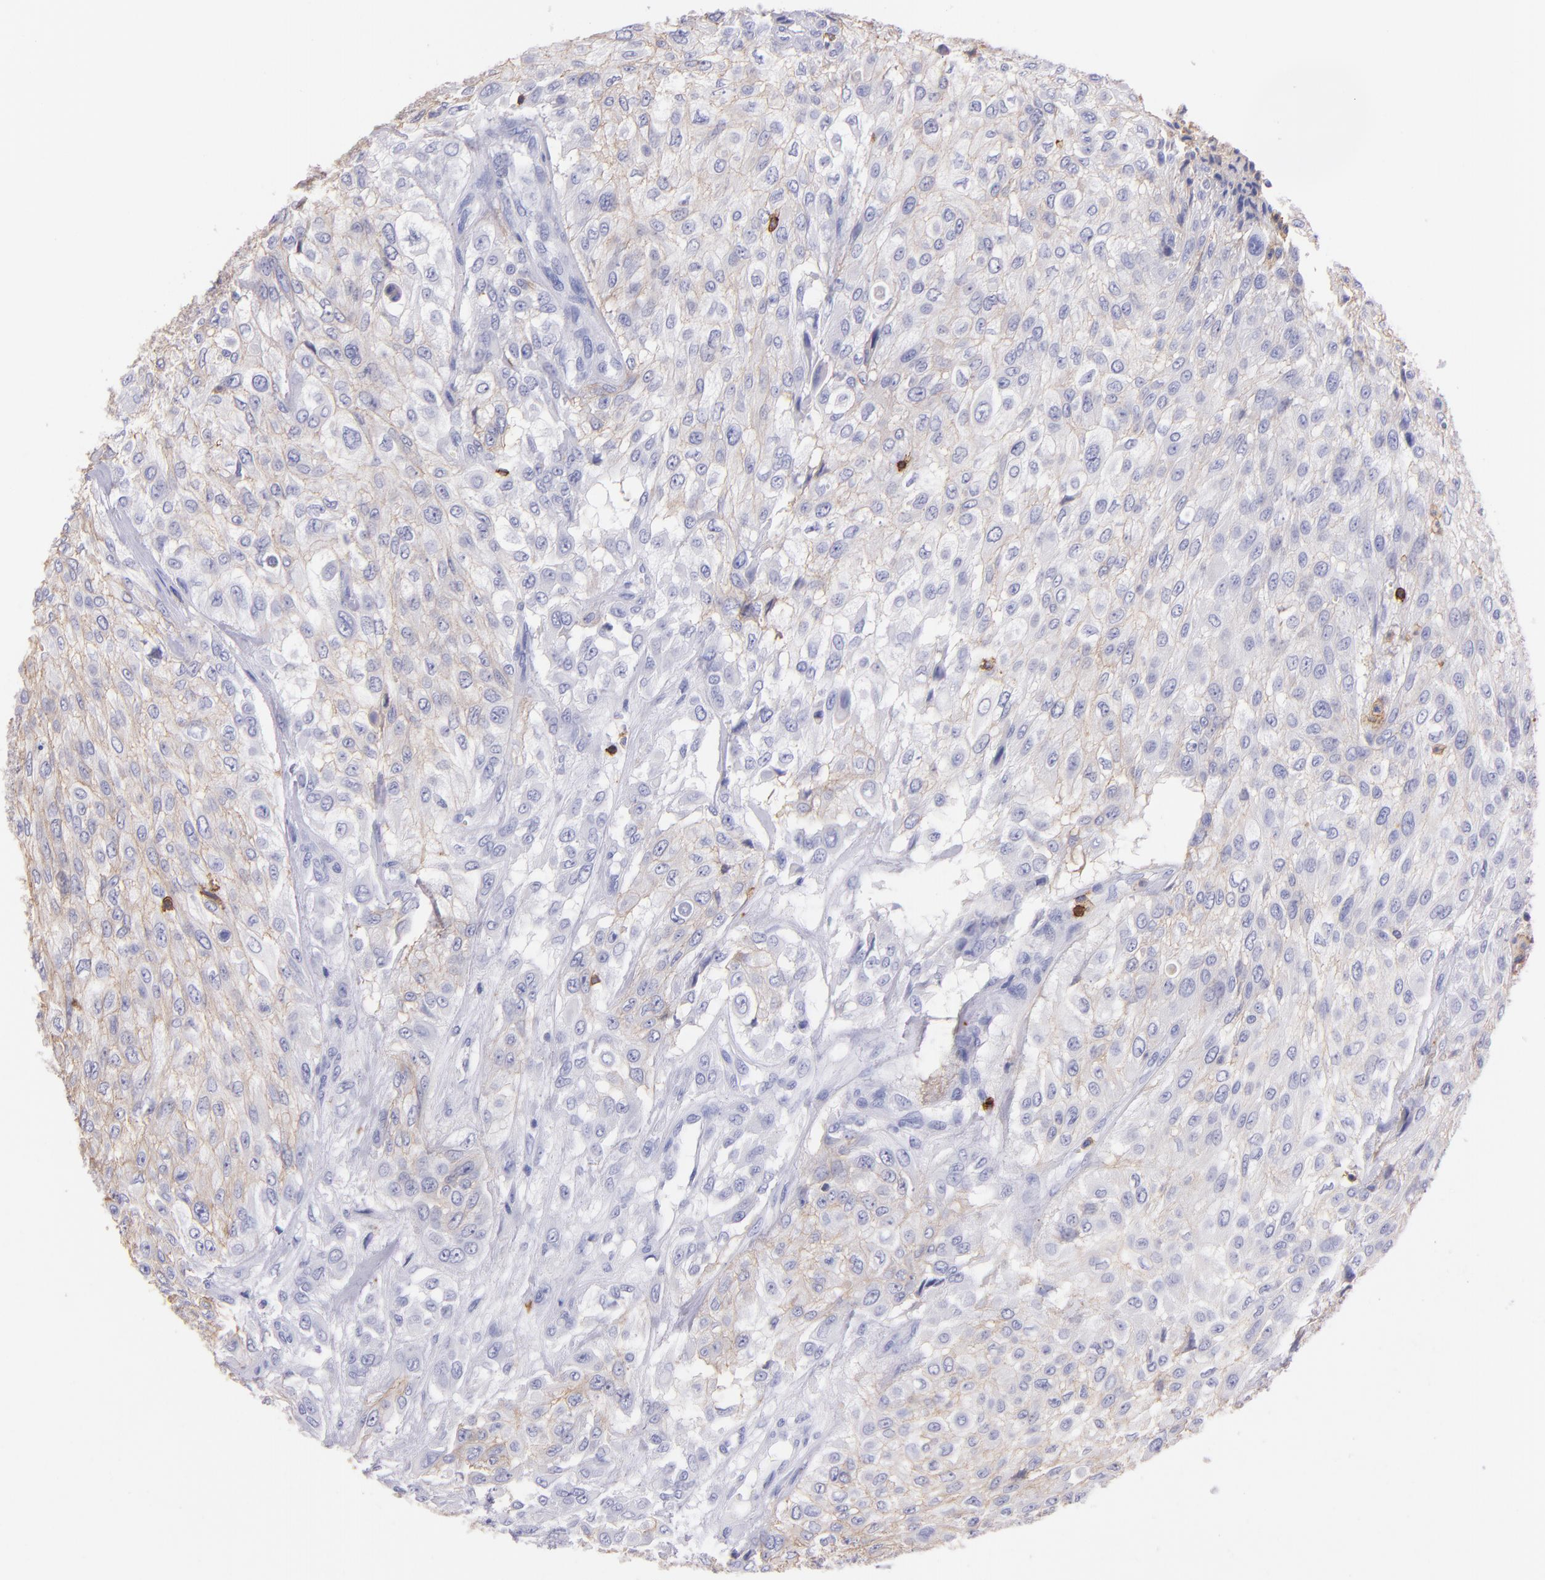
{"staining": {"intensity": "negative", "quantity": "none", "location": "none"}, "tissue": "urothelial cancer", "cell_type": "Tumor cells", "image_type": "cancer", "snomed": [{"axis": "morphology", "description": "Urothelial carcinoma, High grade"}, {"axis": "topography", "description": "Urinary bladder"}], "caption": "Image shows no protein staining in tumor cells of urothelial carcinoma (high-grade) tissue.", "gene": "SPN", "patient": {"sex": "male", "age": 57}}